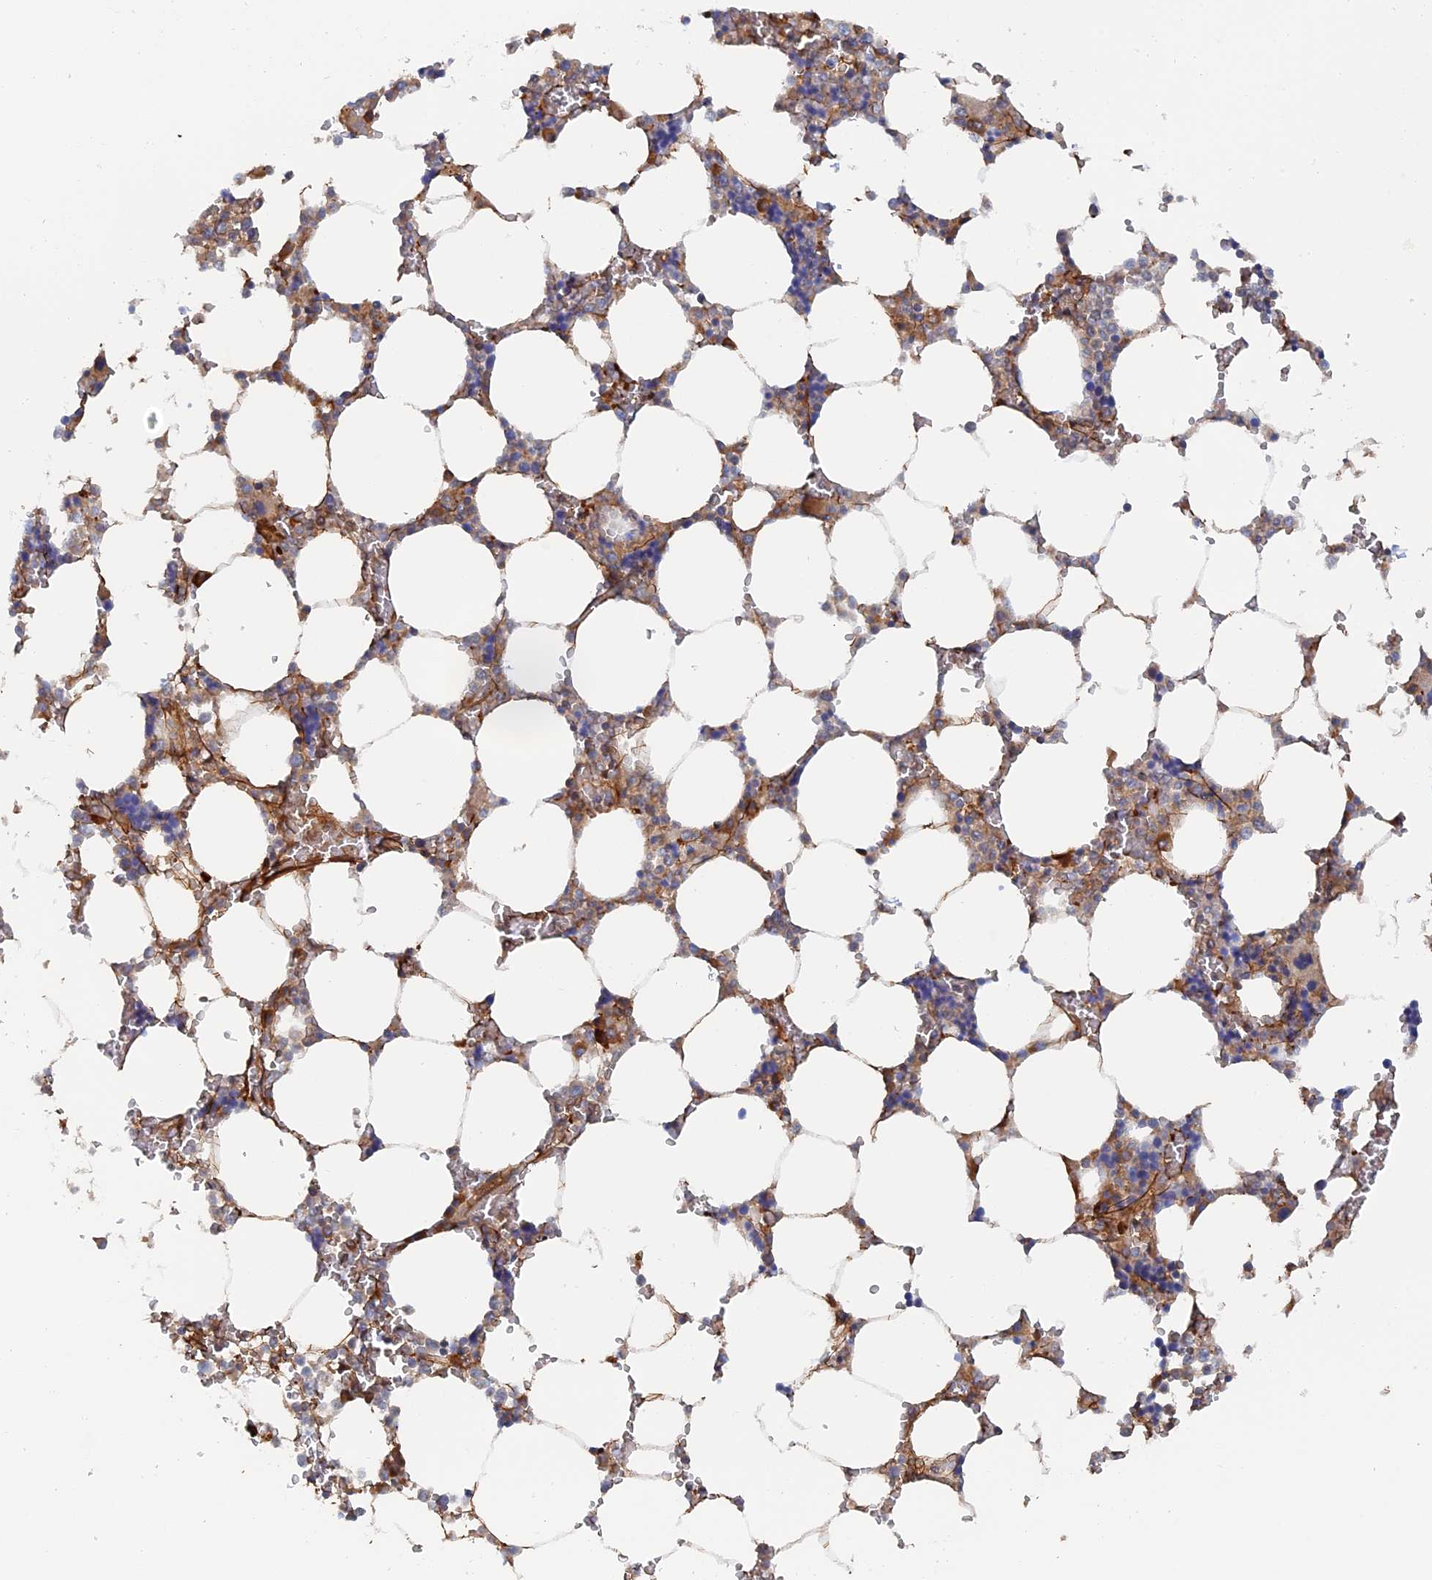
{"staining": {"intensity": "moderate", "quantity": "<25%", "location": "cytoplasmic/membranous"}, "tissue": "bone marrow", "cell_type": "Hematopoietic cells", "image_type": "normal", "snomed": [{"axis": "morphology", "description": "Normal tissue, NOS"}, {"axis": "topography", "description": "Bone marrow"}], "caption": "Immunohistochemical staining of unremarkable bone marrow shows moderate cytoplasmic/membranous protein staining in approximately <25% of hematopoietic cells.", "gene": "TMEM196", "patient": {"sex": "male", "age": 64}}